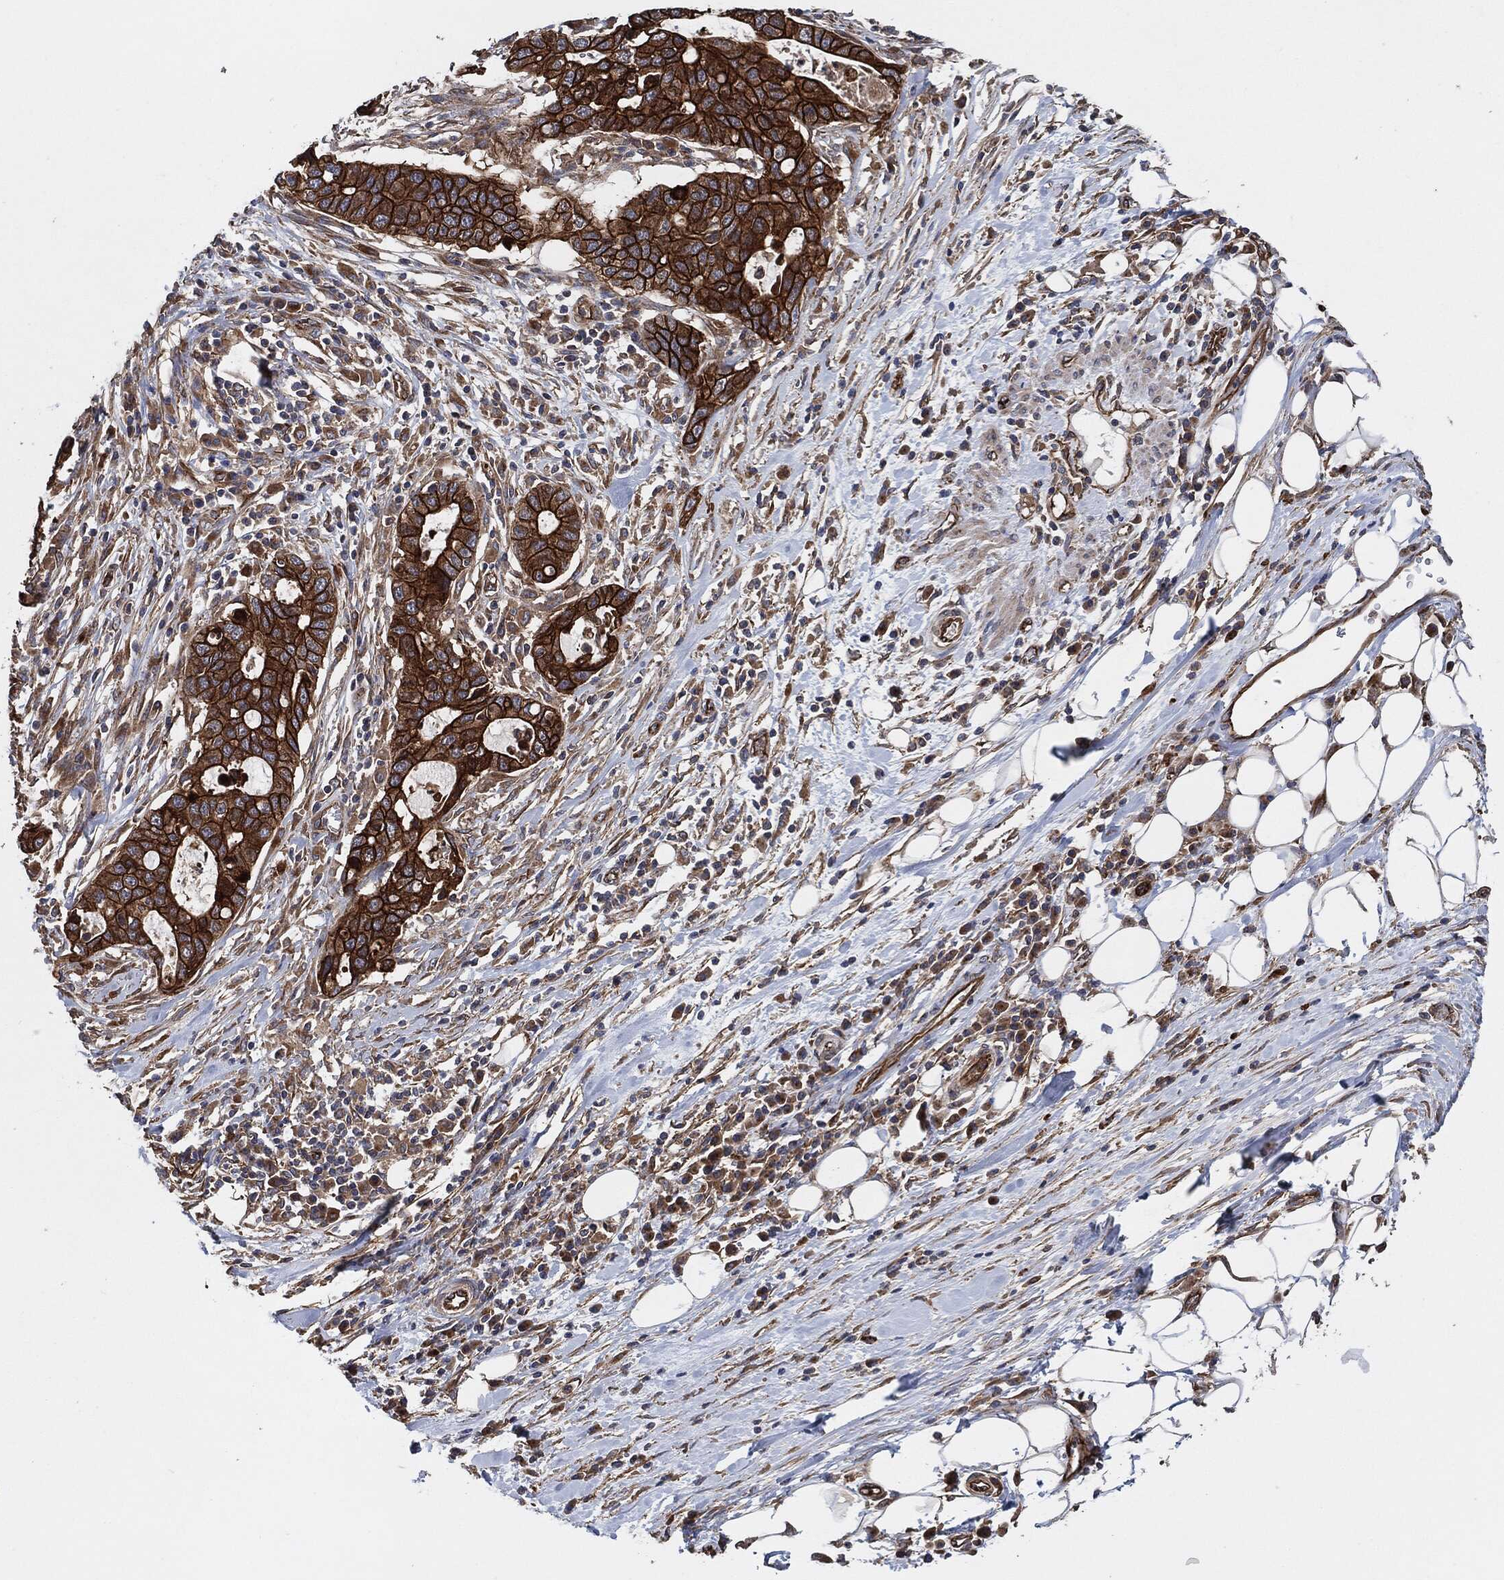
{"staining": {"intensity": "strong", "quantity": ">75%", "location": "cytoplasmic/membranous"}, "tissue": "stomach cancer", "cell_type": "Tumor cells", "image_type": "cancer", "snomed": [{"axis": "morphology", "description": "Adenocarcinoma, NOS"}, {"axis": "topography", "description": "Stomach"}], "caption": "This is an image of IHC staining of stomach cancer, which shows strong expression in the cytoplasmic/membranous of tumor cells.", "gene": "CTNNA1", "patient": {"sex": "male", "age": 54}}